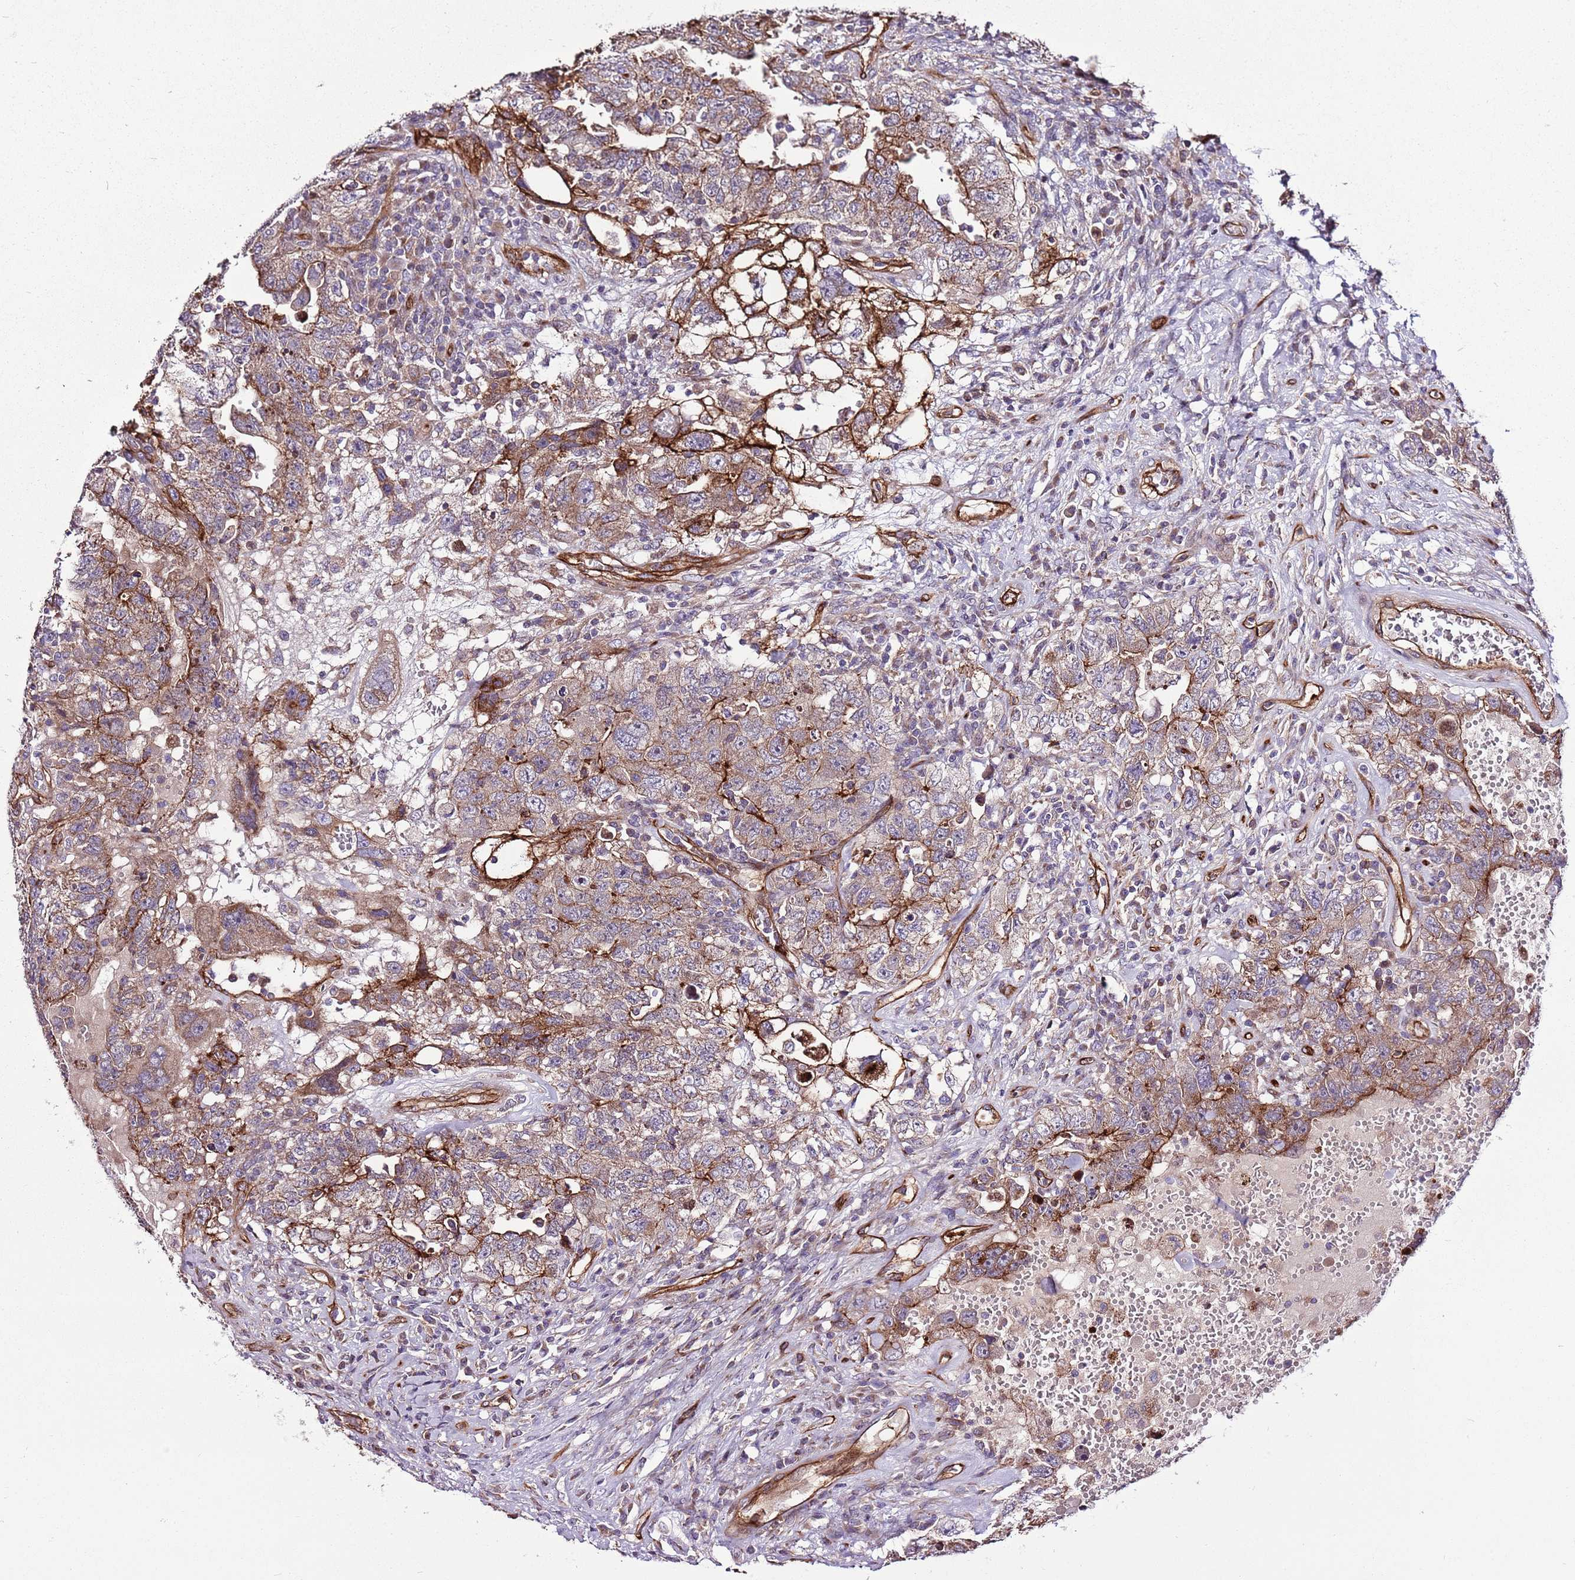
{"staining": {"intensity": "moderate", "quantity": ">75%", "location": "cytoplasmic/membranous"}, "tissue": "testis cancer", "cell_type": "Tumor cells", "image_type": "cancer", "snomed": [{"axis": "morphology", "description": "Carcinoma, Embryonal, NOS"}, {"axis": "topography", "description": "Testis"}], "caption": "A brown stain labels moderate cytoplasmic/membranous positivity of a protein in human testis embryonal carcinoma tumor cells.", "gene": "ZNF827", "patient": {"sex": "male", "age": 26}}